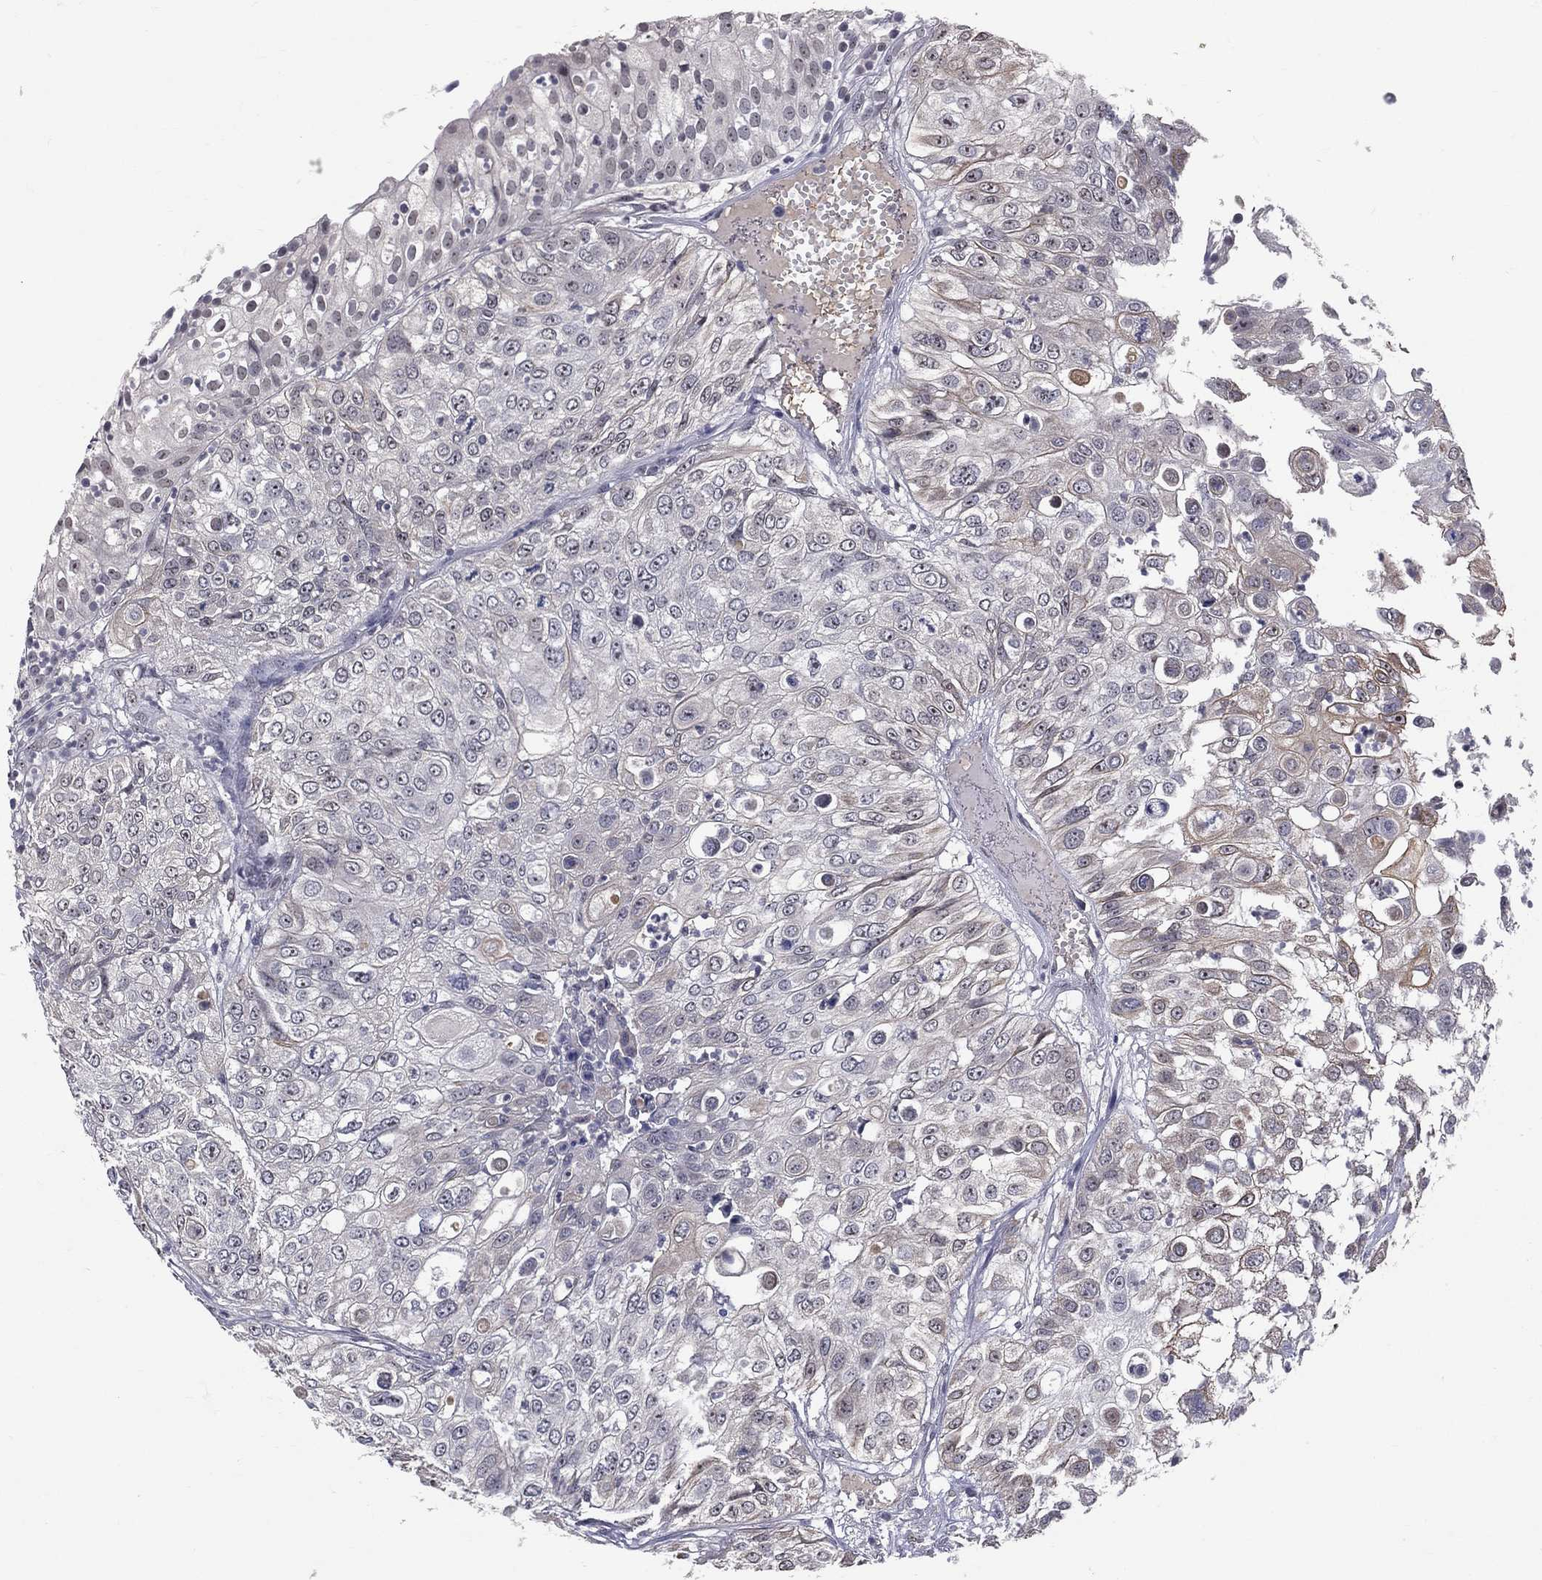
{"staining": {"intensity": "weak", "quantity": "<25%", "location": "cytoplasmic/membranous"}, "tissue": "urothelial cancer", "cell_type": "Tumor cells", "image_type": "cancer", "snomed": [{"axis": "morphology", "description": "Urothelial carcinoma, High grade"}, {"axis": "topography", "description": "Urinary bladder"}], "caption": "Histopathology image shows no significant protein expression in tumor cells of urothelial cancer. The staining is performed using DAB (3,3'-diaminobenzidine) brown chromogen with nuclei counter-stained in using hematoxylin.", "gene": "DSG4", "patient": {"sex": "female", "age": 79}}